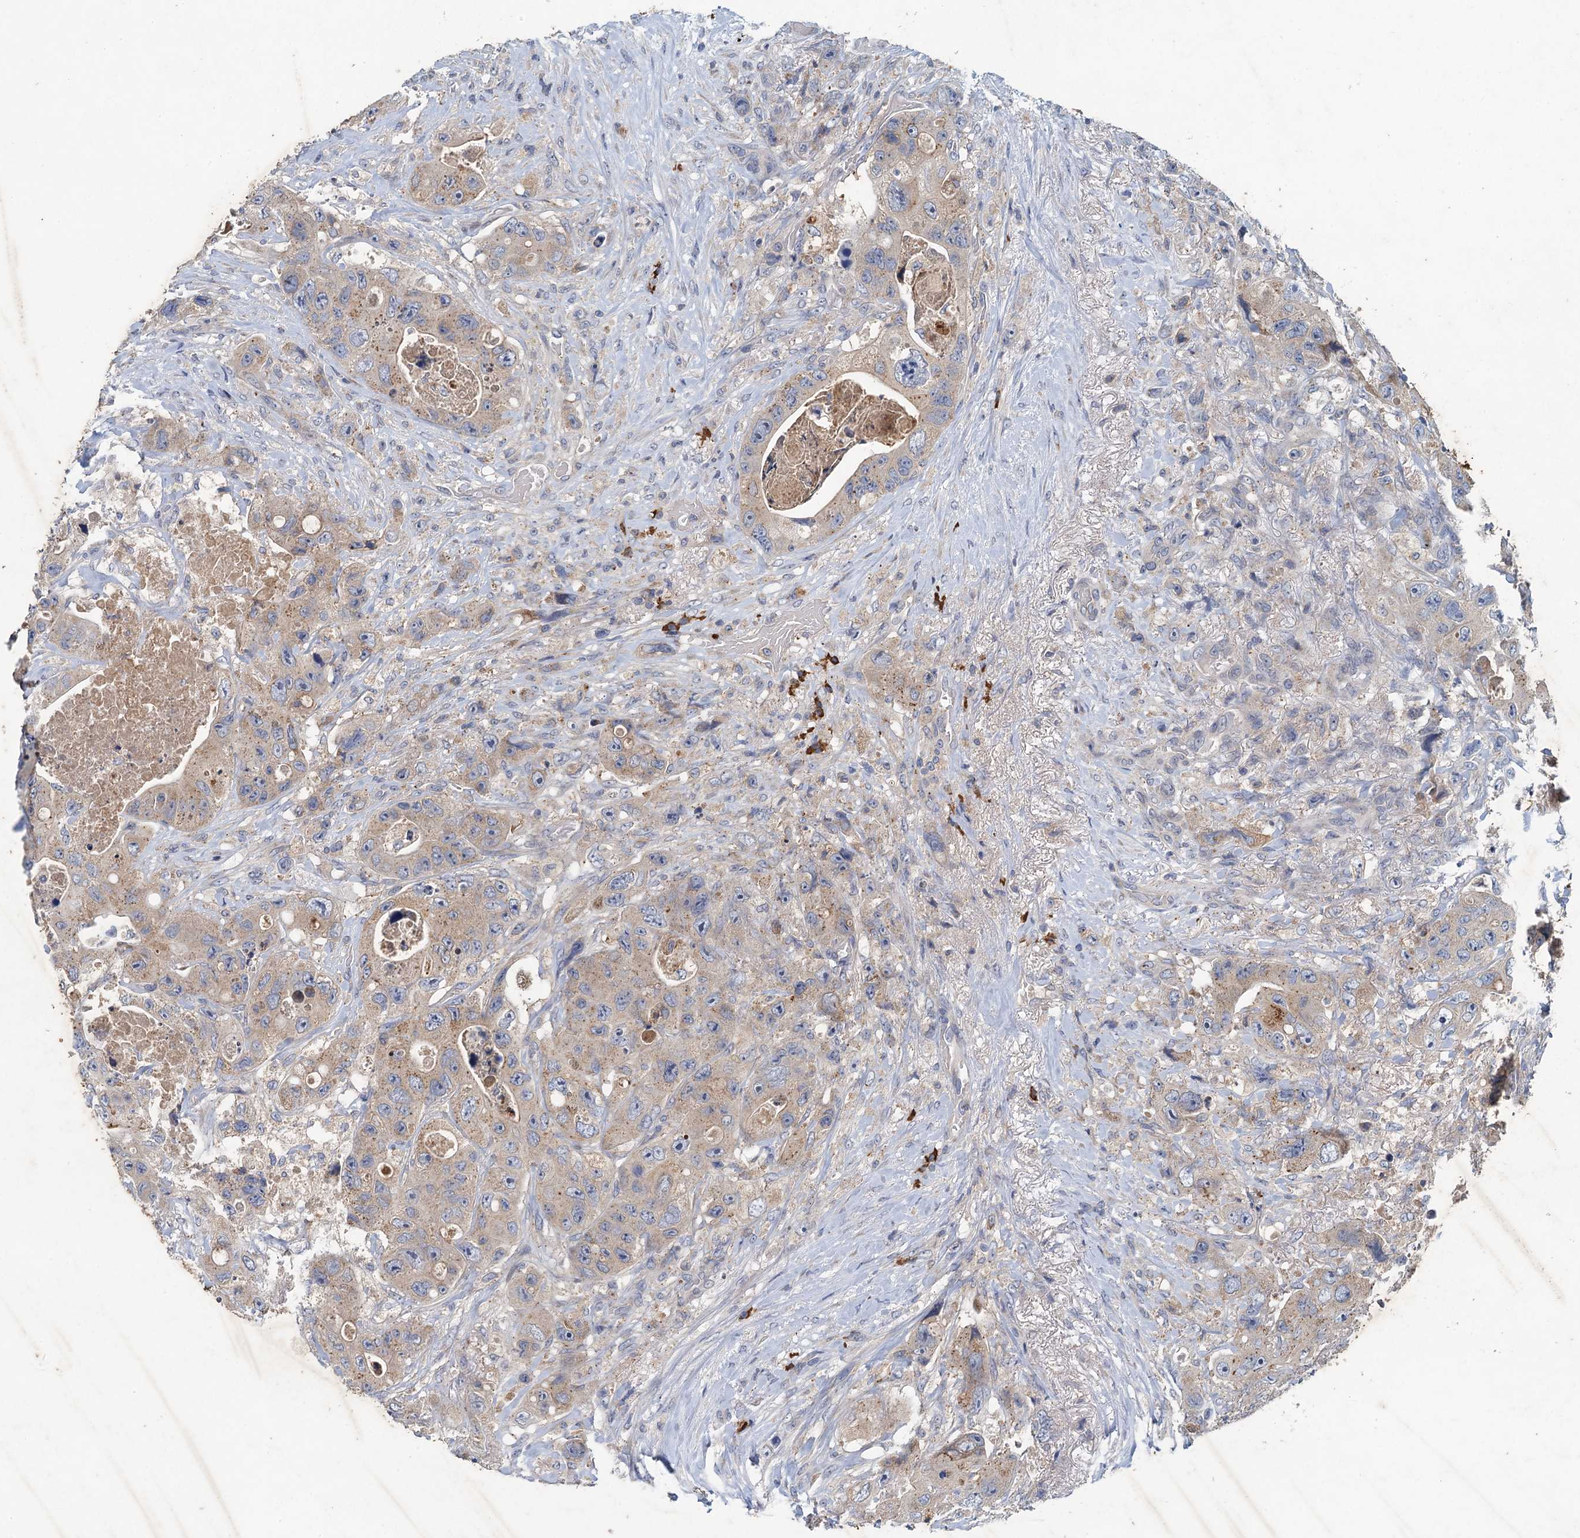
{"staining": {"intensity": "weak", "quantity": "25%-75%", "location": "cytoplasmic/membranous"}, "tissue": "colorectal cancer", "cell_type": "Tumor cells", "image_type": "cancer", "snomed": [{"axis": "morphology", "description": "Adenocarcinoma, NOS"}, {"axis": "topography", "description": "Colon"}], "caption": "A brown stain shows weak cytoplasmic/membranous positivity of a protein in adenocarcinoma (colorectal) tumor cells. The protein of interest is stained brown, and the nuclei are stained in blue (DAB (3,3'-diaminobenzidine) IHC with brightfield microscopy, high magnification).", "gene": "TPCN1", "patient": {"sex": "female", "age": 46}}